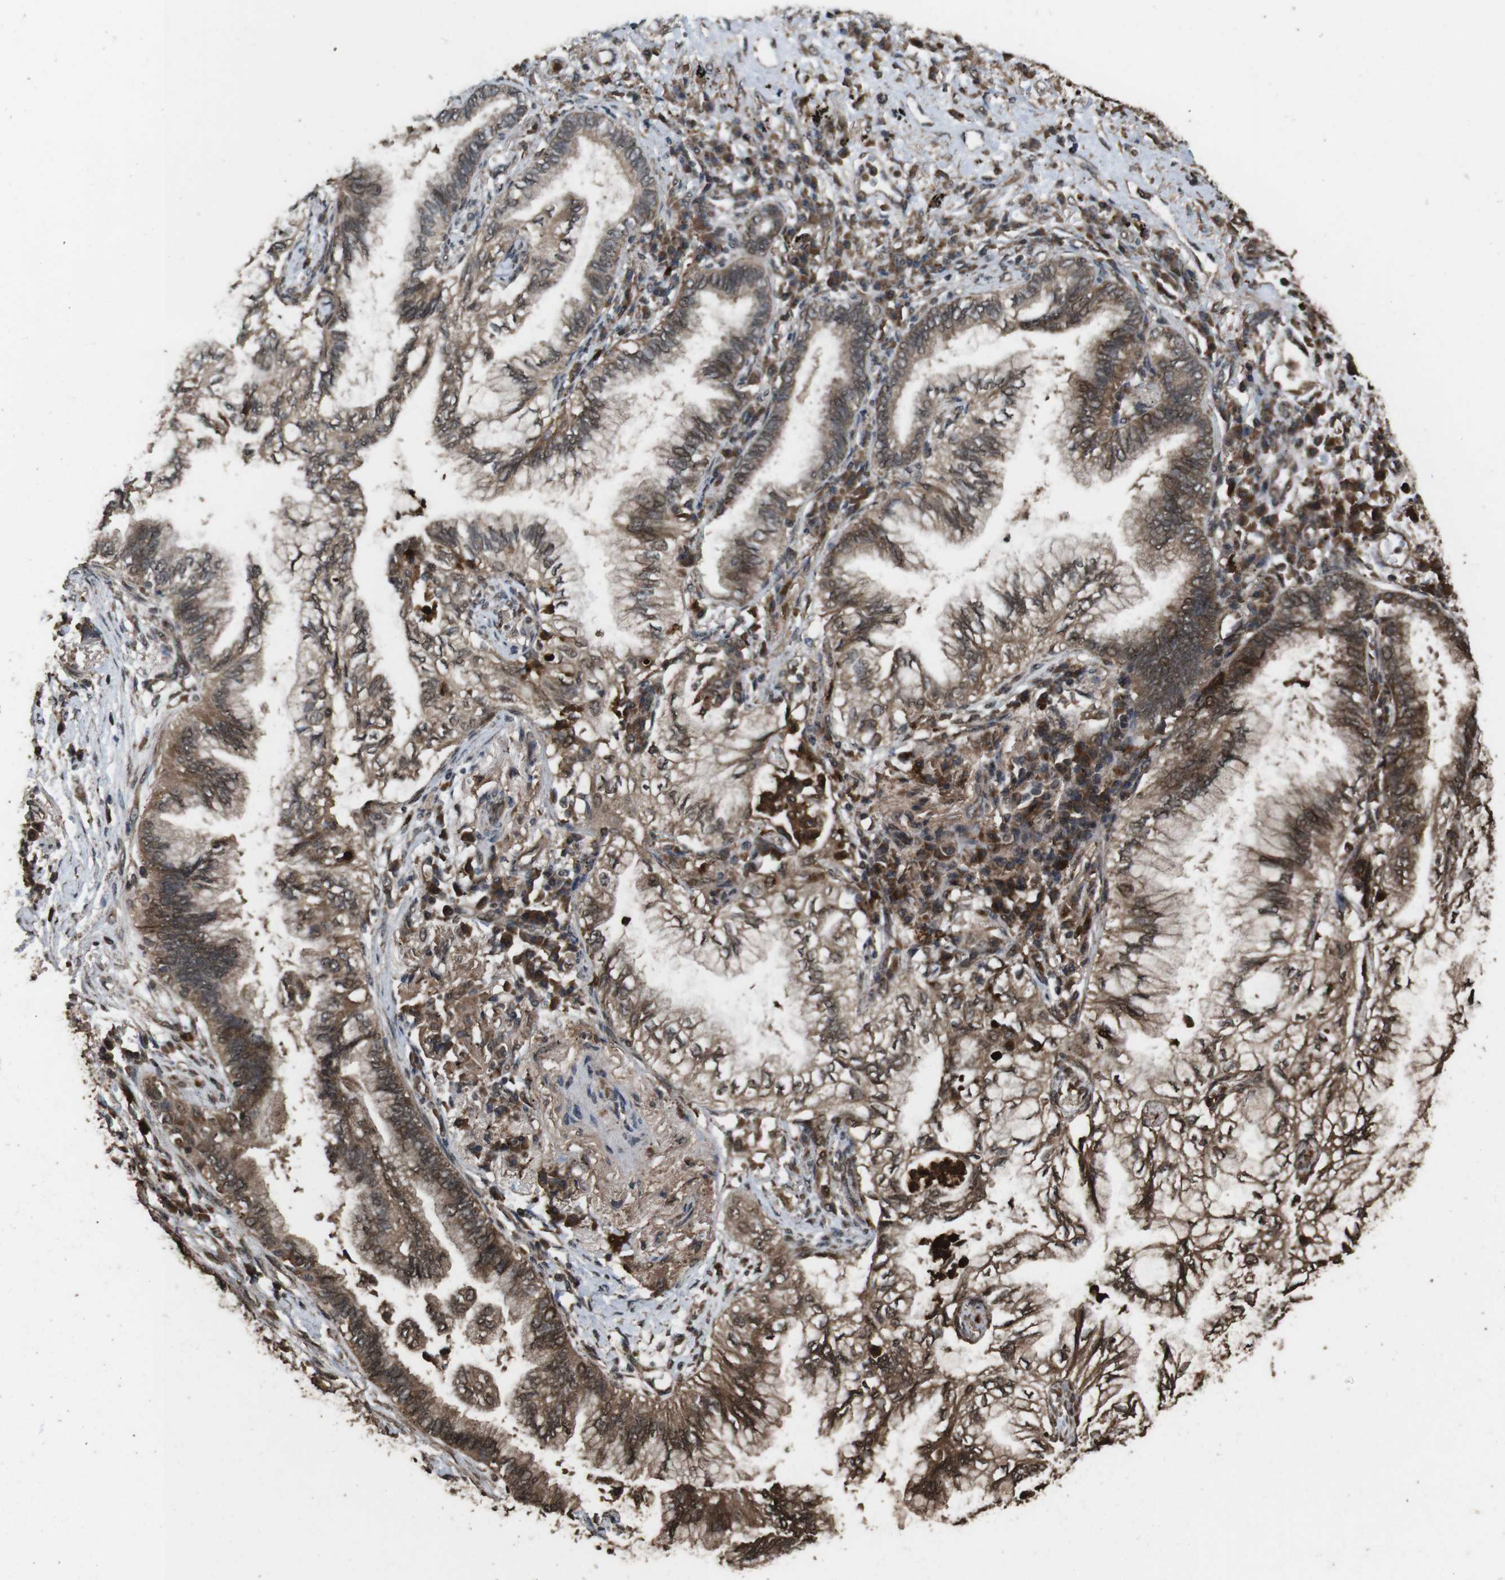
{"staining": {"intensity": "moderate", "quantity": ">75%", "location": "cytoplasmic/membranous,nuclear"}, "tissue": "lung cancer", "cell_type": "Tumor cells", "image_type": "cancer", "snomed": [{"axis": "morphology", "description": "Normal tissue, NOS"}, {"axis": "morphology", "description": "Adenocarcinoma, NOS"}, {"axis": "topography", "description": "Bronchus"}, {"axis": "topography", "description": "Lung"}], "caption": "This is an image of immunohistochemistry (IHC) staining of lung adenocarcinoma, which shows moderate staining in the cytoplasmic/membranous and nuclear of tumor cells.", "gene": "RRAS2", "patient": {"sex": "female", "age": 70}}